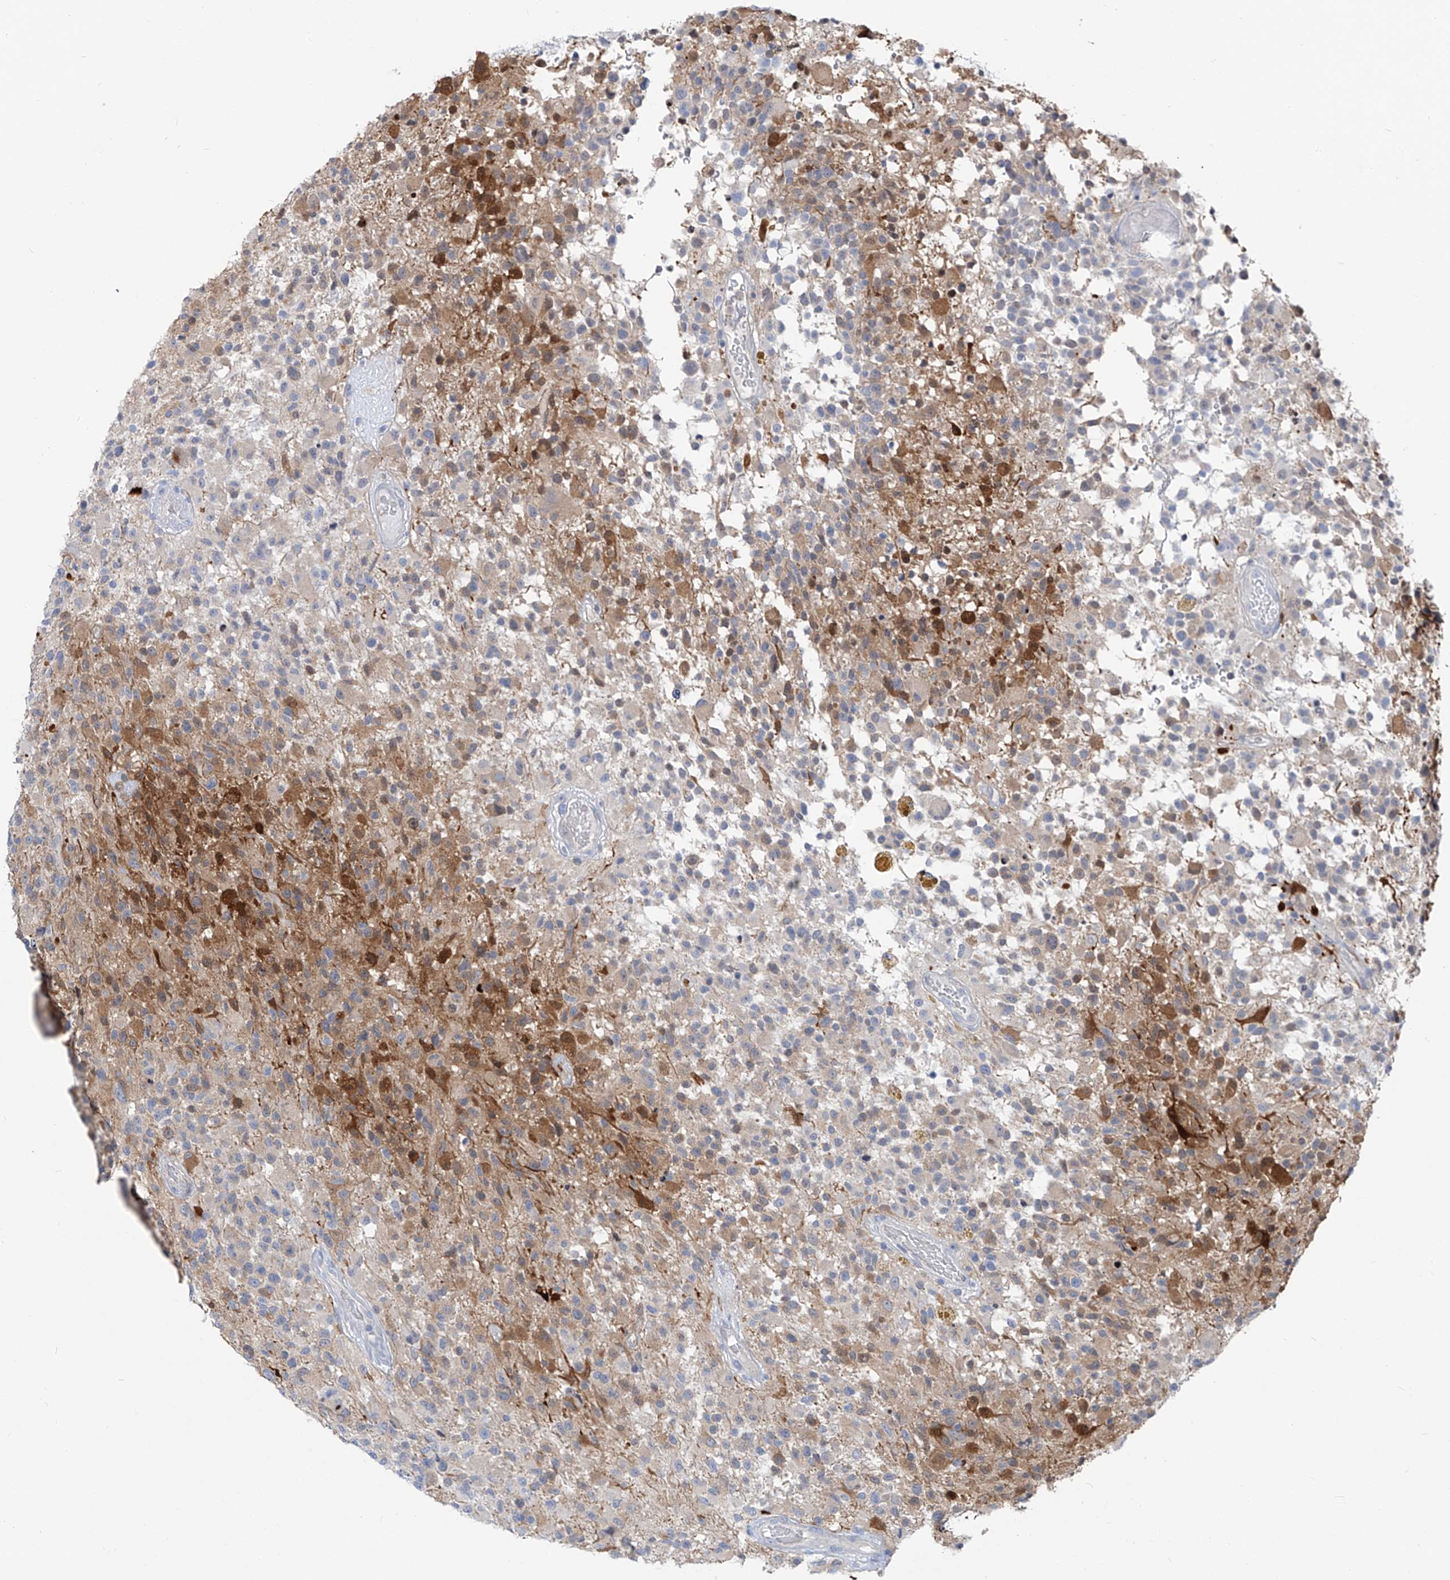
{"staining": {"intensity": "negative", "quantity": "none", "location": "none"}, "tissue": "glioma", "cell_type": "Tumor cells", "image_type": "cancer", "snomed": [{"axis": "morphology", "description": "Glioma, malignant, High grade"}, {"axis": "morphology", "description": "Glioblastoma, NOS"}, {"axis": "topography", "description": "Brain"}], "caption": "High power microscopy histopathology image of an immunohistochemistry photomicrograph of glioblastoma, revealing no significant positivity in tumor cells. (DAB immunohistochemistry (IHC) visualized using brightfield microscopy, high magnification).", "gene": "UFL1", "patient": {"sex": "male", "age": 60}}